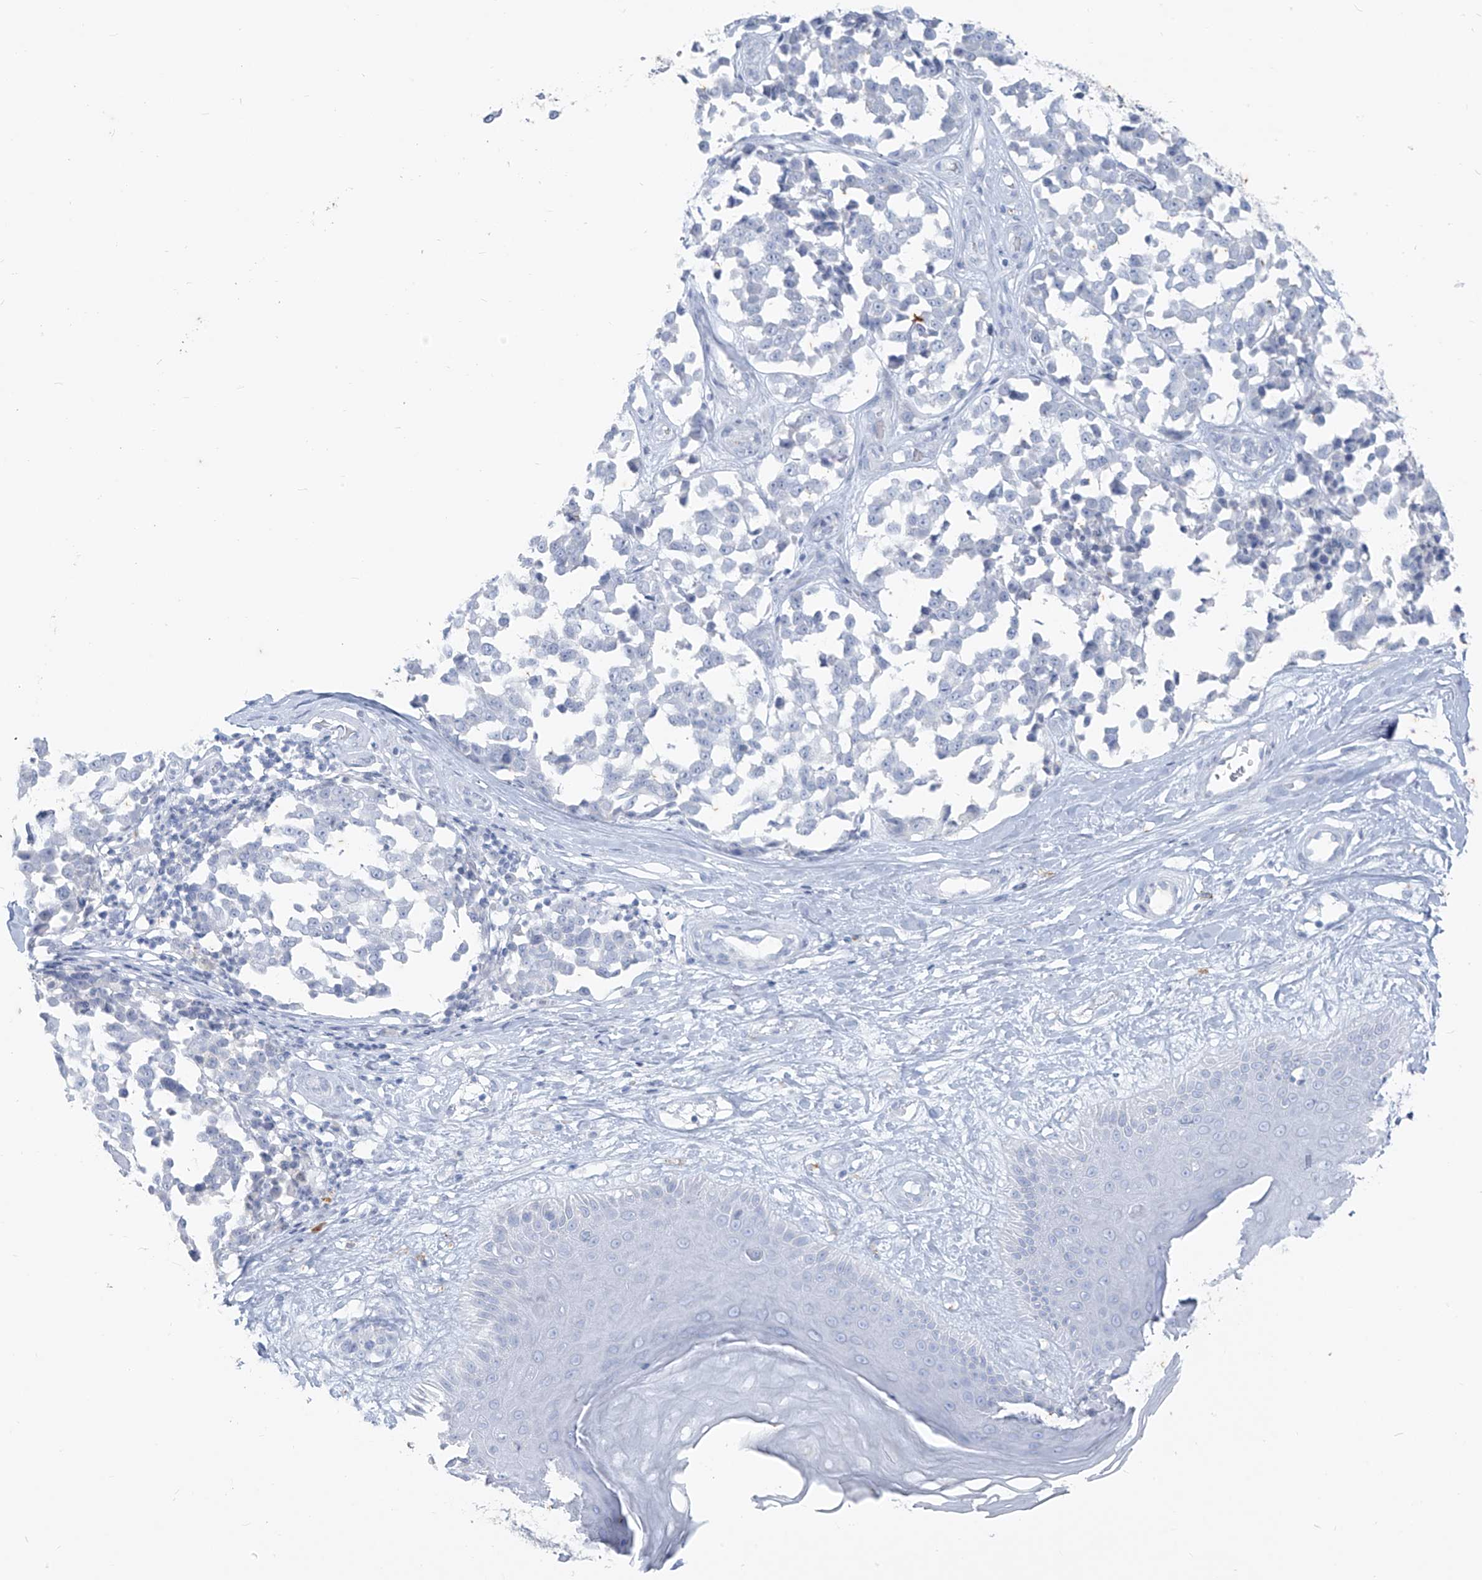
{"staining": {"intensity": "negative", "quantity": "none", "location": "none"}, "tissue": "melanoma", "cell_type": "Tumor cells", "image_type": "cancer", "snomed": [{"axis": "morphology", "description": "Malignant melanoma, NOS"}, {"axis": "topography", "description": "Skin"}], "caption": "Tumor cells show no significant positivity in melanoma.", "gene": "CX3CR1", "patient": {"sex": "female", "age": 64}}